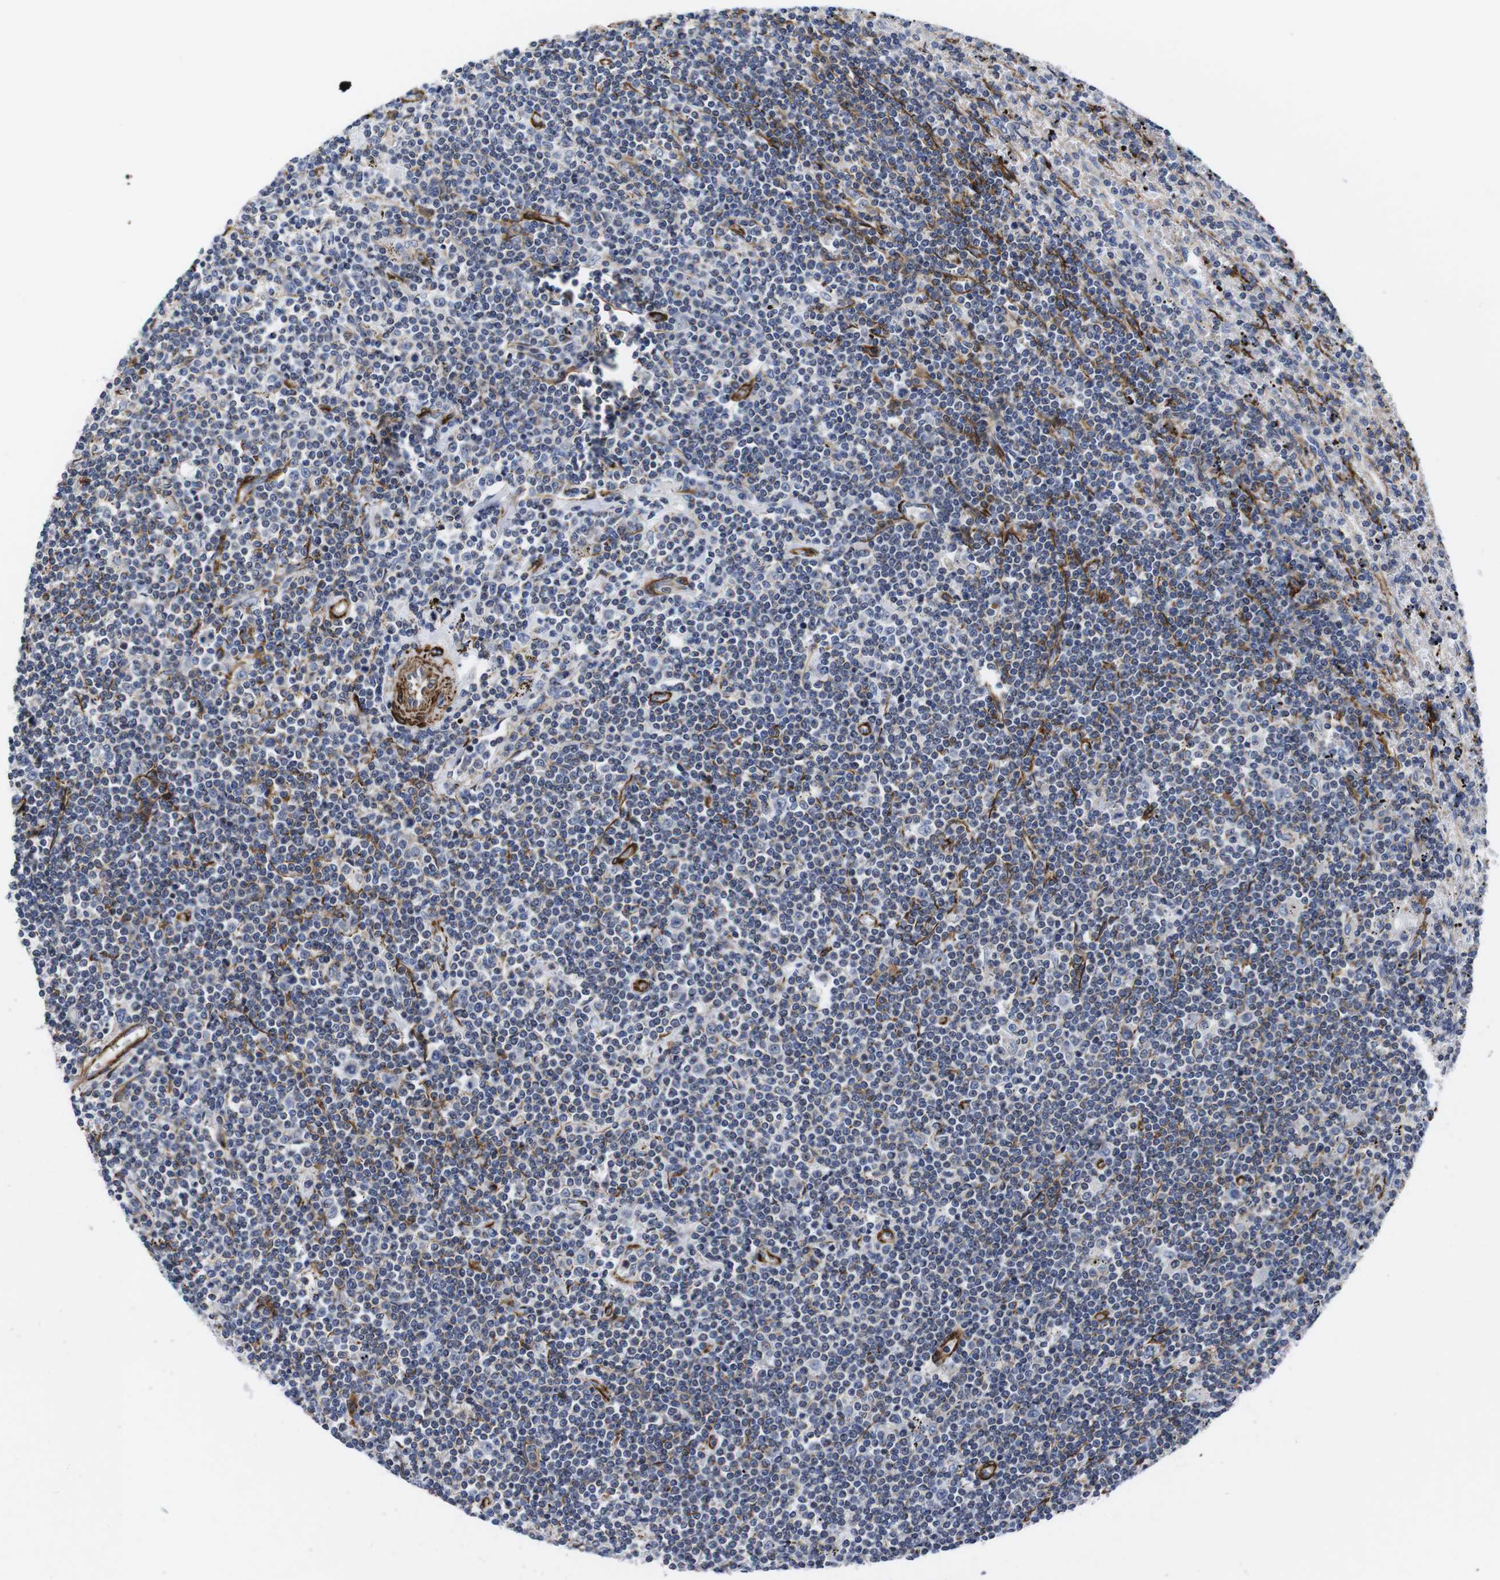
{"staining": {"intensity": "moderate", "quantity": "<25%", "location": "cytoplasmic/membranous"}, "tissue": "lymphoma", "cell_type": "Tumor cells", "image_type": "cancer", "snomed": [{"axis": "morphology", "description": "Malignant lymphoma, non-Hodgkin's type, Low grade"}, {"axis": "topography", "description": "Spleen"}], "caption": "About <25% of tumor cells in human lymphoma demonstrate moderate cytoplasmic/membranous protein staining as visualized by brown immunohistochemical staining.", "gene": "WNT10A", "patient": {"sex": "male", "age": 76}}